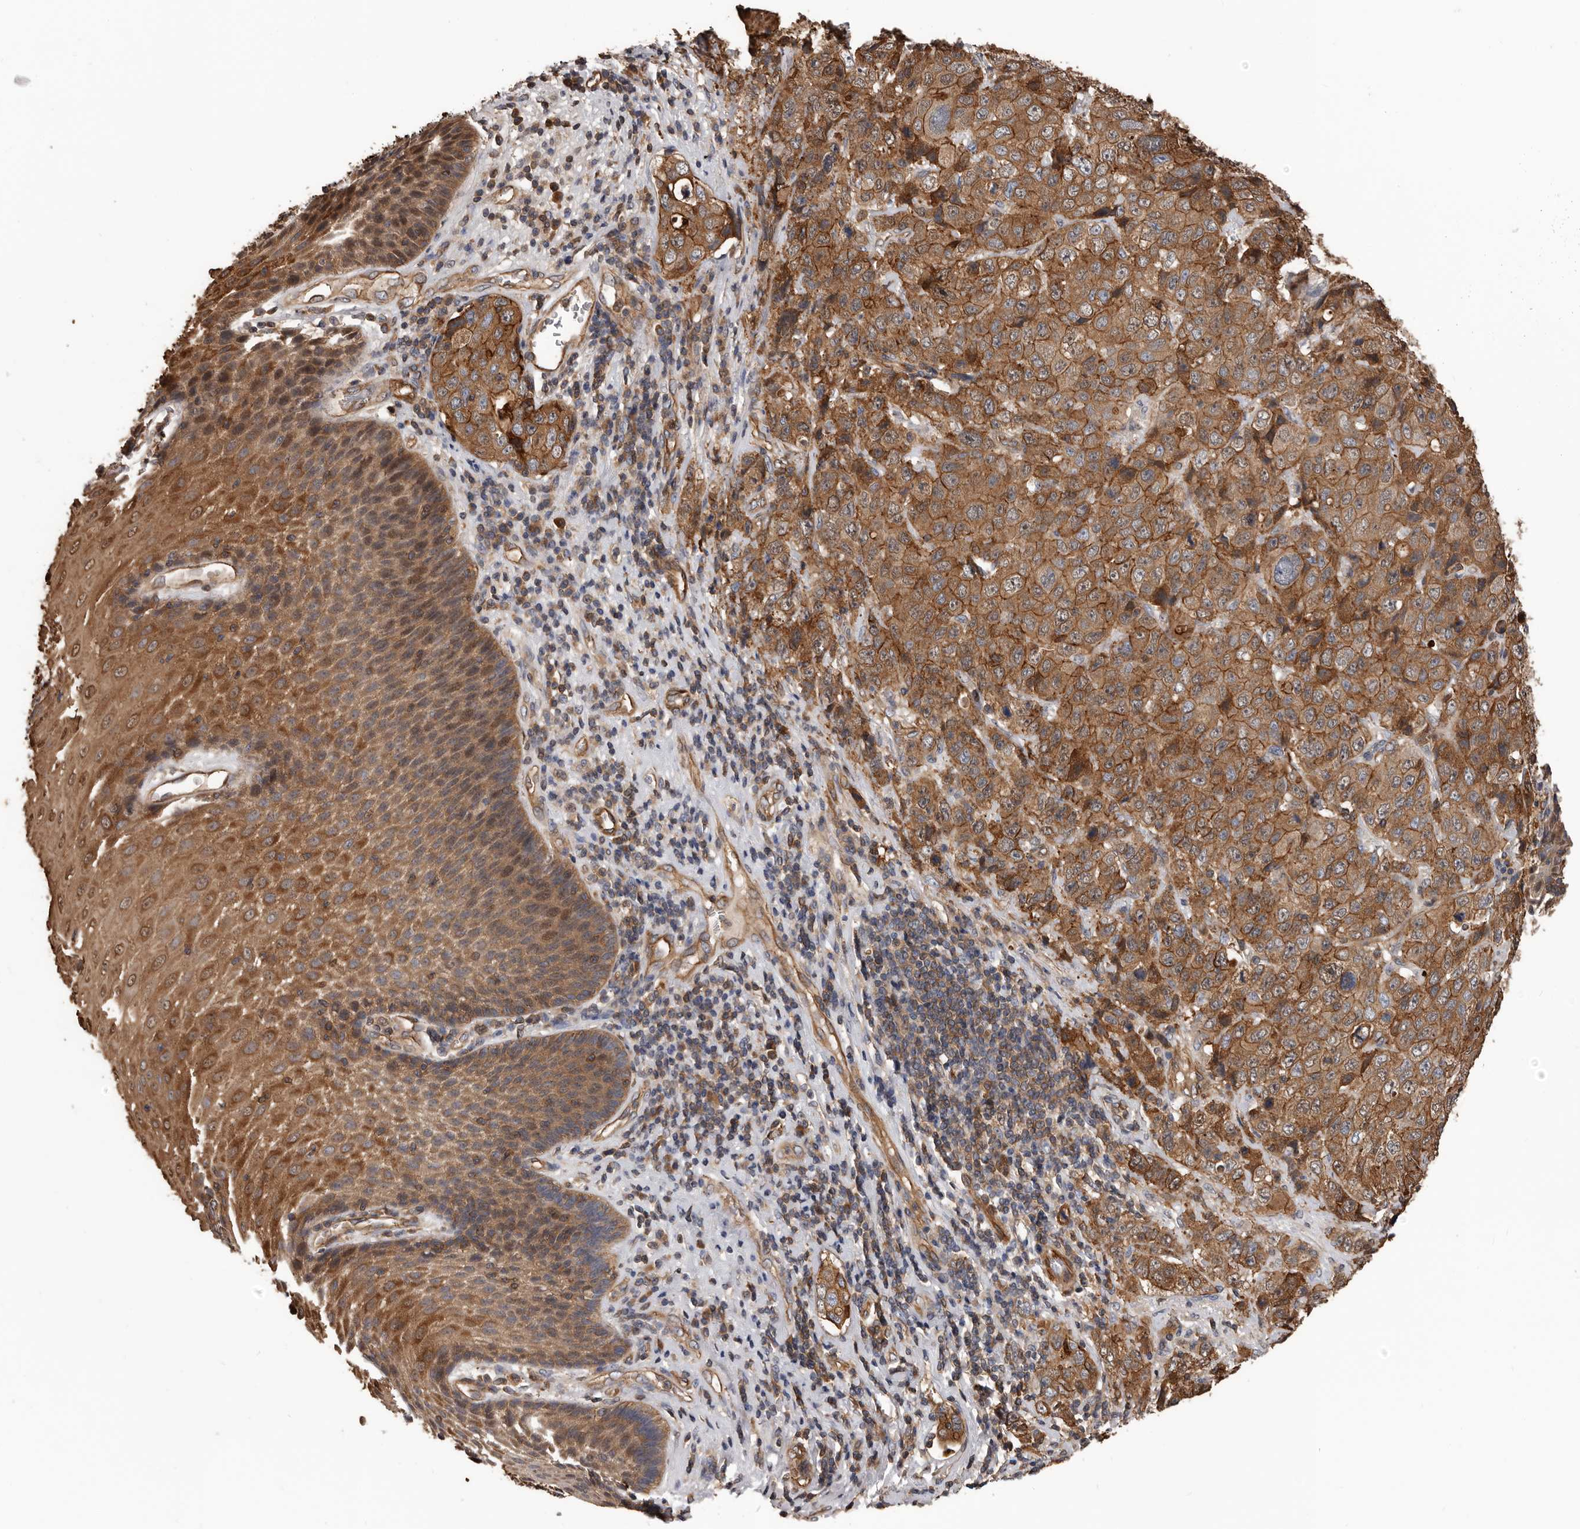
{"staining": {"intensity": "moderate", "quantity": ">75%", "location": "cytoplasmic/membranous"}, "tissue": "stomach cancer", "cell_type": "Tumor cells", "image_type": "cancer", "snomed": [{"axis": "morphology", "description": "Adenocarcinoma, NOS"}, {"axis": "topography", "description": "Stomach"}], "caption": "Stomach cancer stained with a protein marker demonstrates moderate staining in tumor cells.", "gene": "PNRC2", "patient": {"sex": "male", "age": 48}}